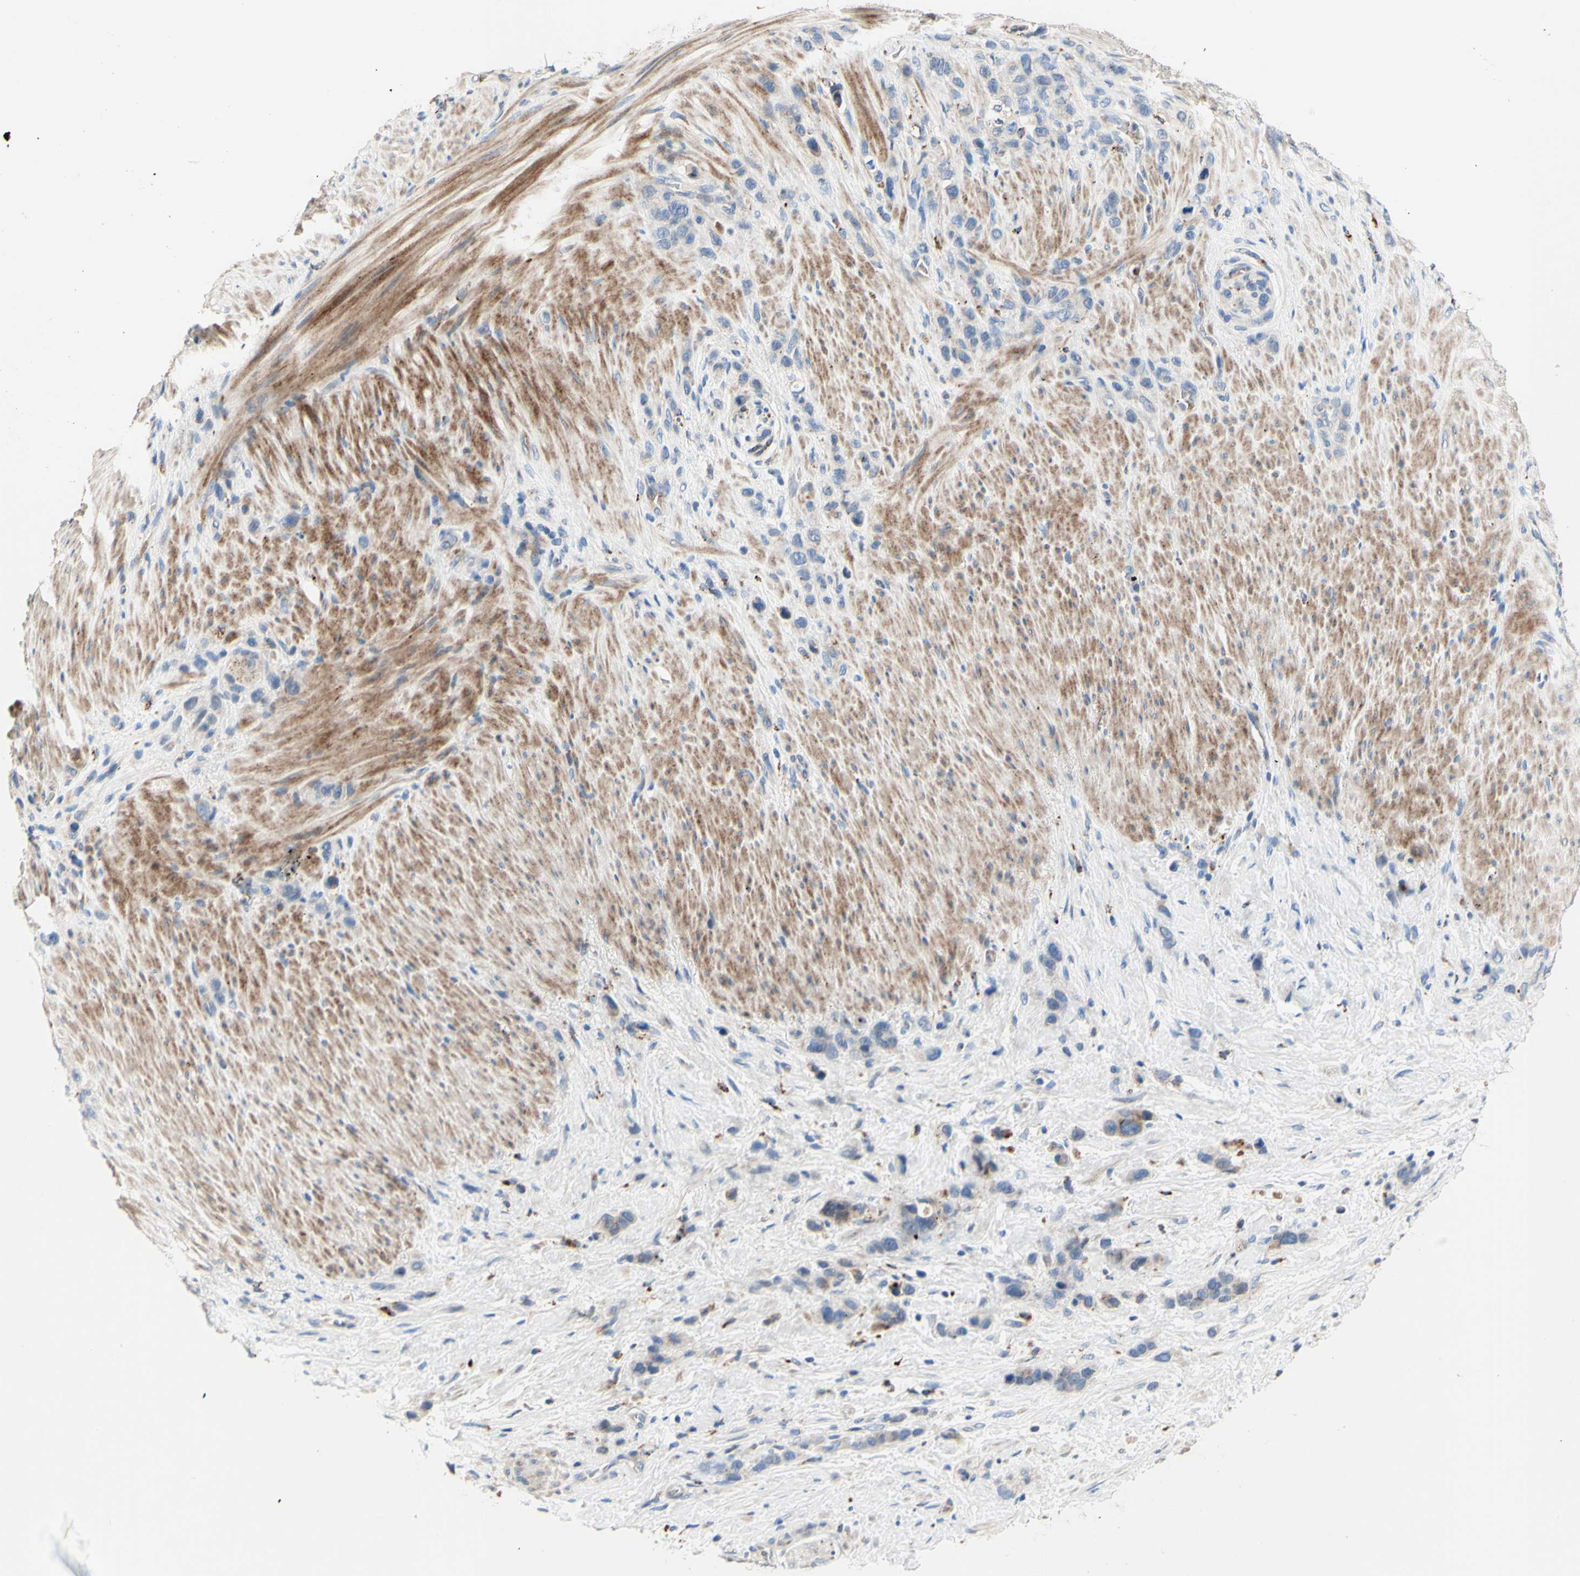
{"staining": {"intensity": "weak", "quantity": "<25%", "location": "cytoplasmic/membranous"}, "tissue": "stomach cancer", "cell_type": "Tumor cells", "image_type": "cancer", "snomed": [{"axis": "morphology", "description": "Adenocarcinoma, NOS"}, {"axis": "morphology", "description": "Adenocarcinoma, High grade"}, {"axis": "topography", "description": "Stomach, upper"}, {"axis": "topography", "description": "Stomach, lower"}], "caption": "High magnification brightfield microscopy of stomach high-grade adenocarcinoma stained with DAB (3,3'-diaminobenzidine) (brown) and counterstained with hematoxylin (blue): tumor cells show no significant staining.", "gene": "CDON", "patient": {"sex": "female", "age": 65}}